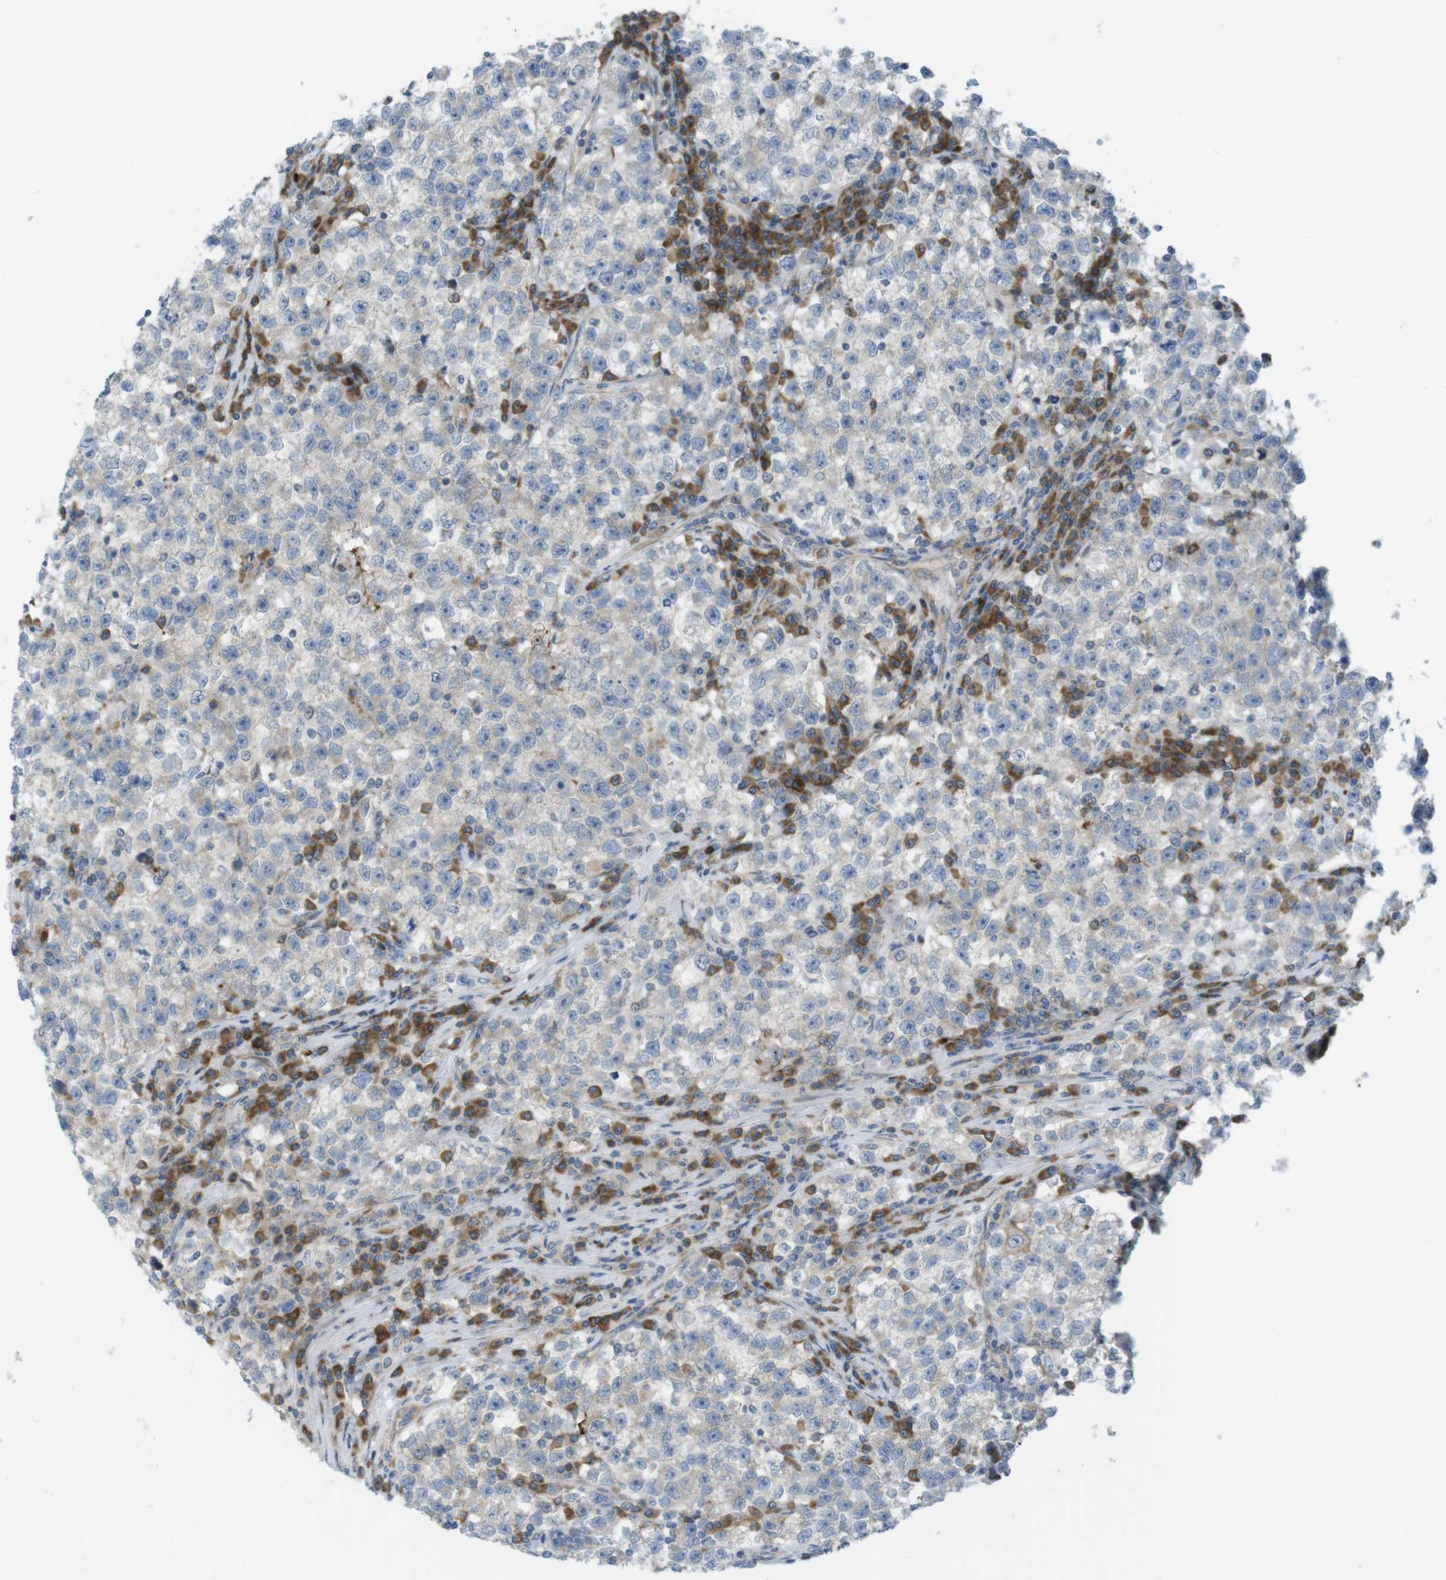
{"staining": {"intensity": "negative", "quantity": "none", "location": "none"}, "tissue": "testis cancer", "cell_type": "Tumor cells", "image_type": "cancer", "snomed": [{"axis": "morphology", "description": "Seminoma, NOS"}, {"axis": "topography", "description": "Testis"}], "caption": "Tumor cells show no significant expression in testis cancer (seminoma).", "gene": "GJC3", "patient": {"sex": "male", "age": 22}}